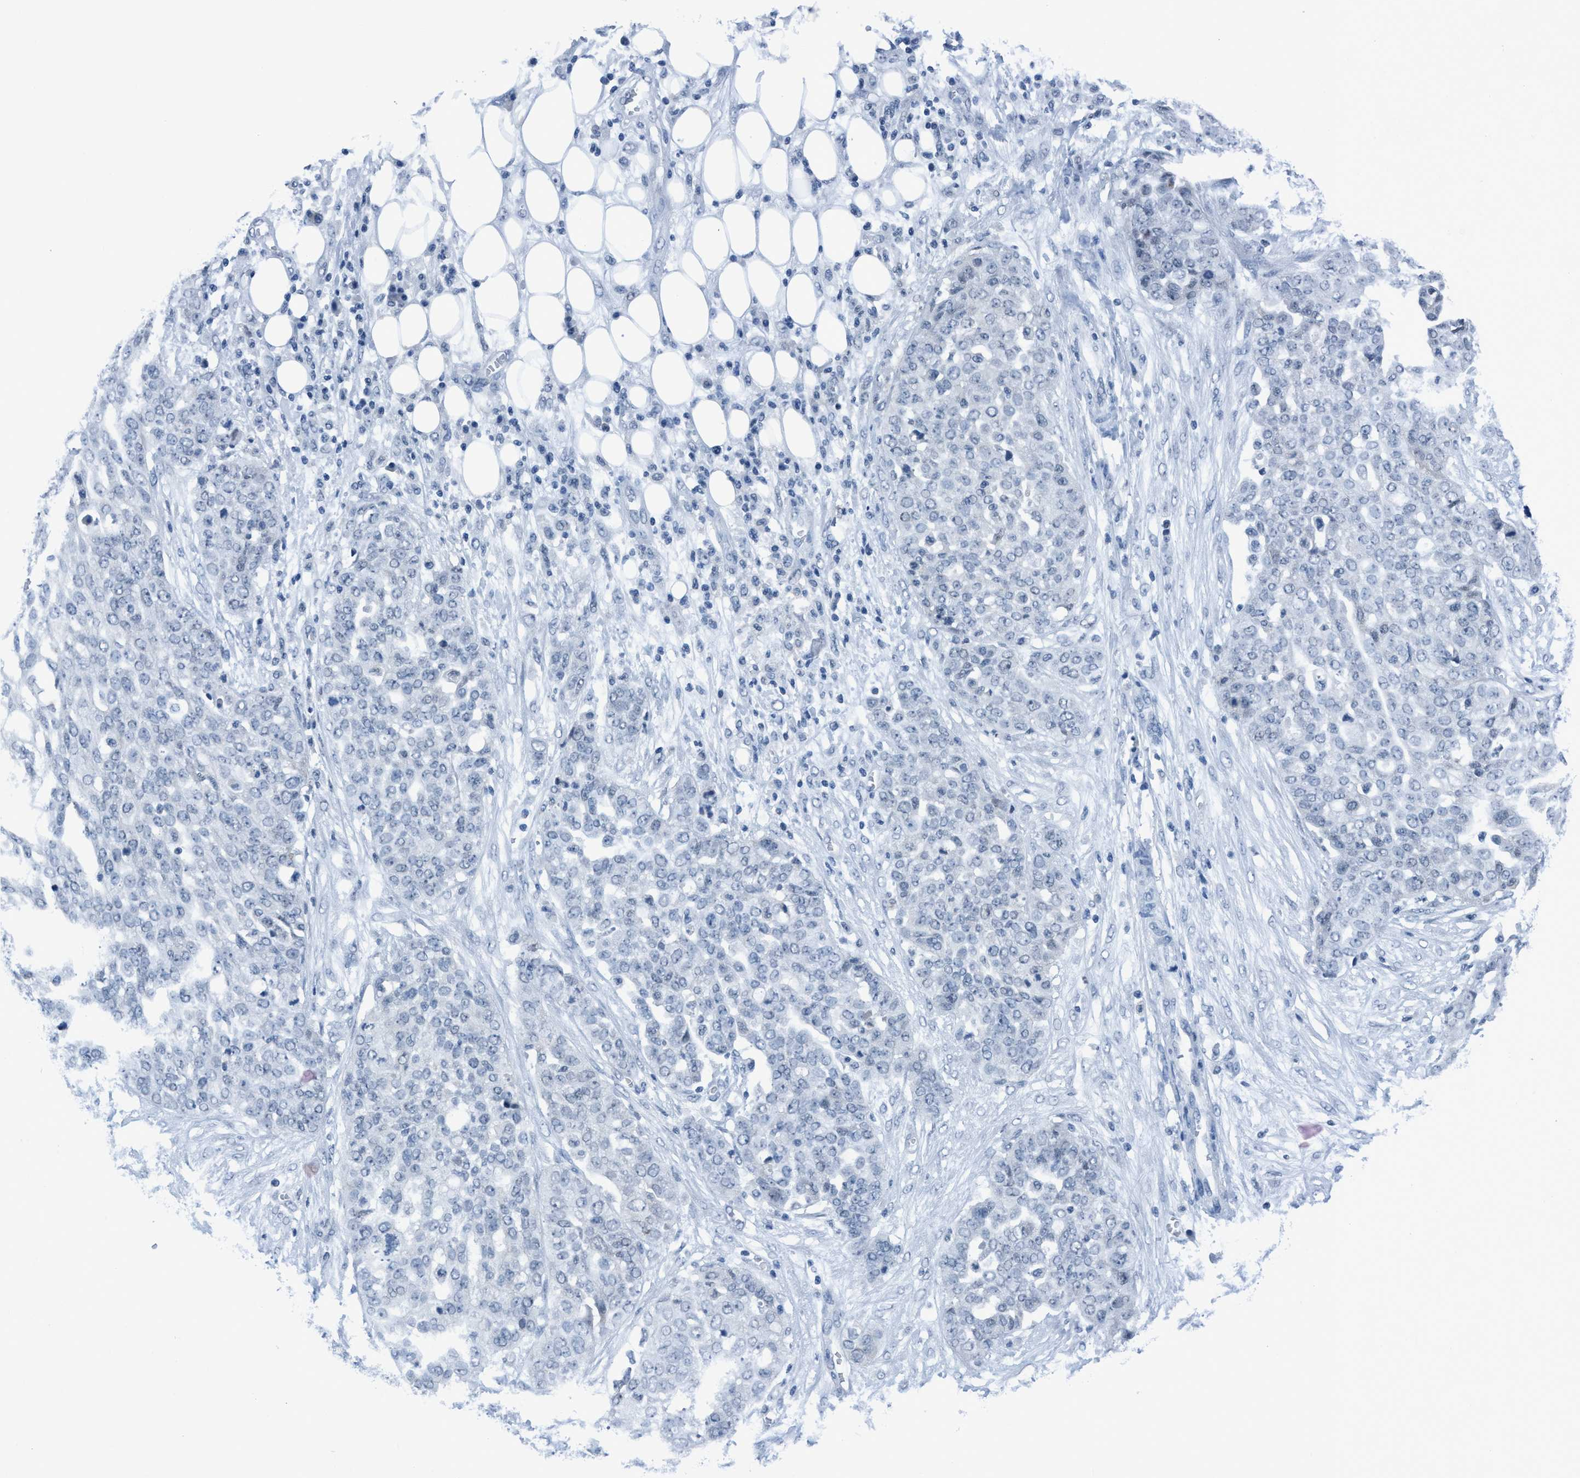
{"staining": {"intensity": "negative", "quantity": "none", "location": "none"}, "tissue": "ovarian cancer", "cell_type": "Tumor cells", "image_type": "cancer", "snomed": [{"axis": "morphology", "description": "Cystadenocarcinoma, serous, NOS"}, {"axis": "topography", "description": "Soft tissue"}, {"axis": "topography", "description": "Ovary"}], "caption": "IHC histopathology image of neoplastic tissue: human serous cystadenocarcinoma (ovarian) stained with DAB (3,3'-diaminobenzidine) displays no significant protein staining in tumor cells.", "gene": "DNAI1", "patient": {"sex": "female", "age": 57}}